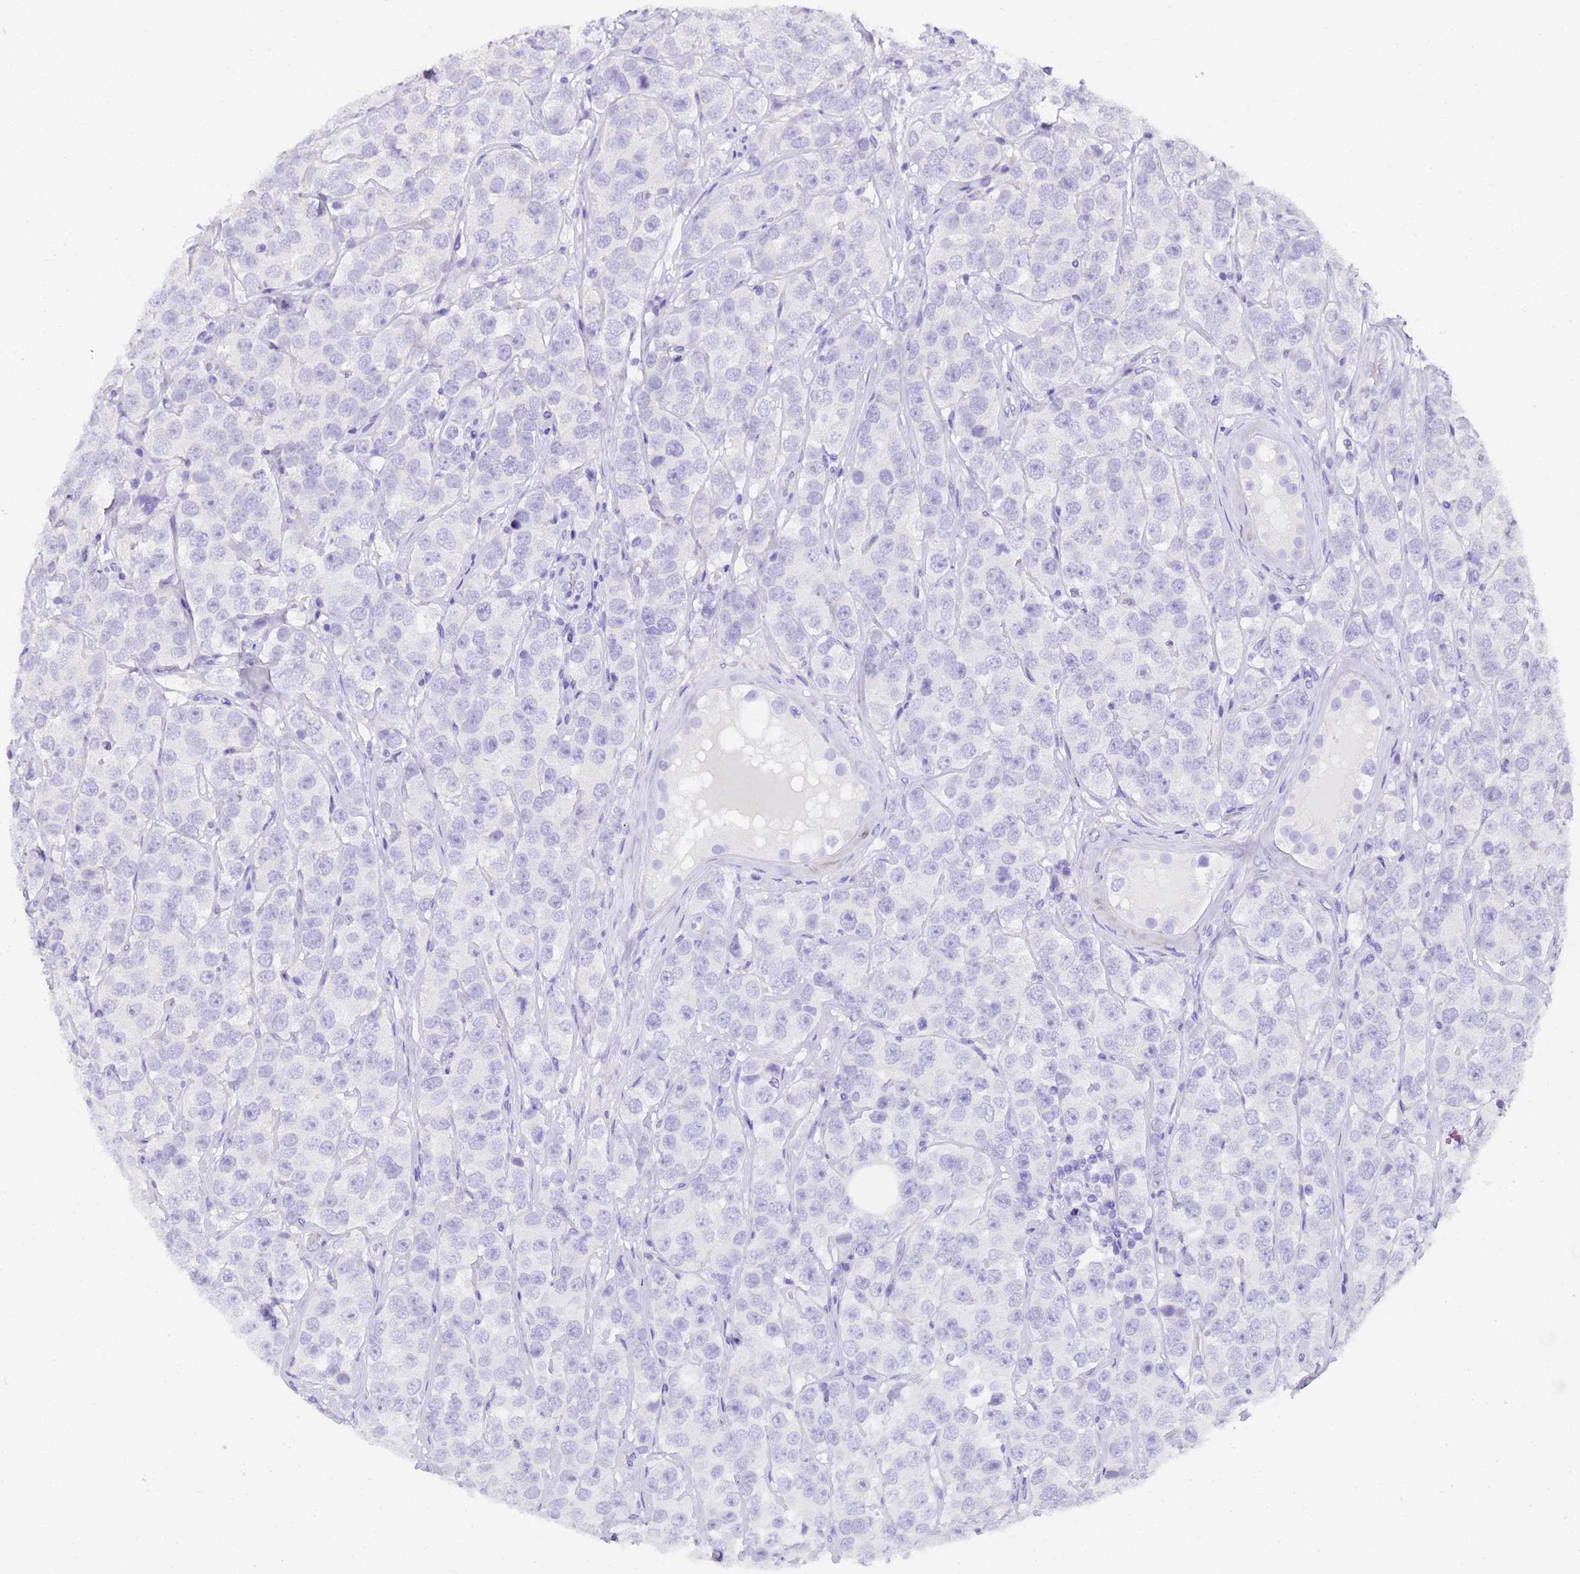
{"staining": {"intensity": "negative", "quantity": "none", "location": "none"}, "tissue": "testis cancer", "cell_type": "Tumor cells", "image_type": "cancer", "snomed": [{"axis": "morphology", "description": "Seminoma, NOS"}, {"axis": "topography", "description": "Testis"}], "caption": "The IHC image has no significant staining in tumor cells of testis seminoma tissue.", "gene": "GABRA1", "patient": {"sex": "male", "age": 28}}